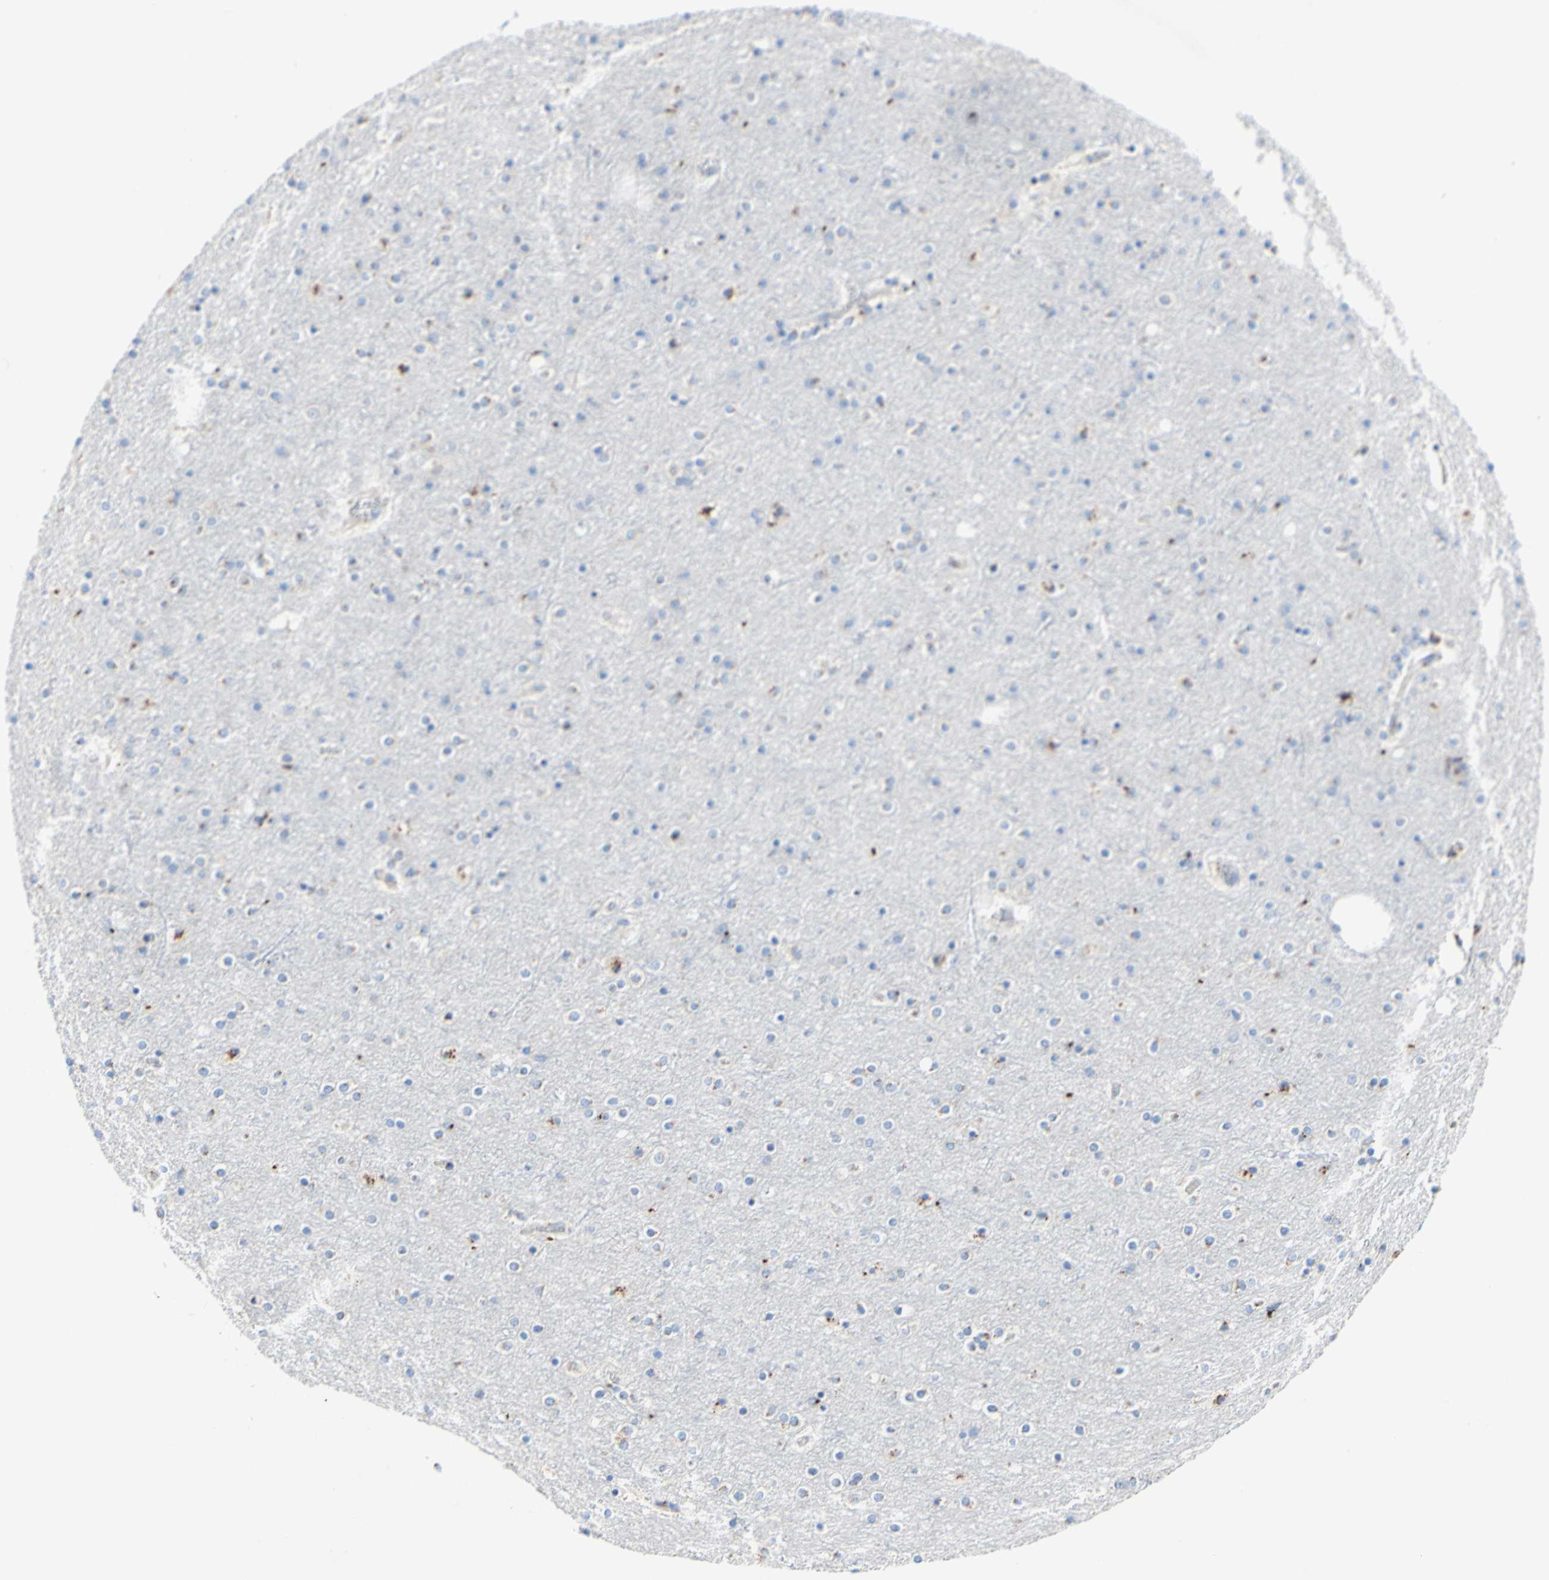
{"staining": {"intensity": "negative", "quantity": "none", "location": "none"}, "tissue": "cerebral cortex", "cell_type": "Endothelial cells", "image_type": "normal", "snomed": [{"axis": "morphology", "description": "Normal tissue, NOS"}, {"axis": "topography", "description": "Cerebral cortex"}], "caption": "The histopathology image demonstrates no staining of endothelial cells in unremarkable cerebral cortex. The staining is performed using DAB brown chromogen with nuclei counter-stained in using hematoxylin.", "gene": "GALNT2", "patient": {"sex": "female", "age": 54}}